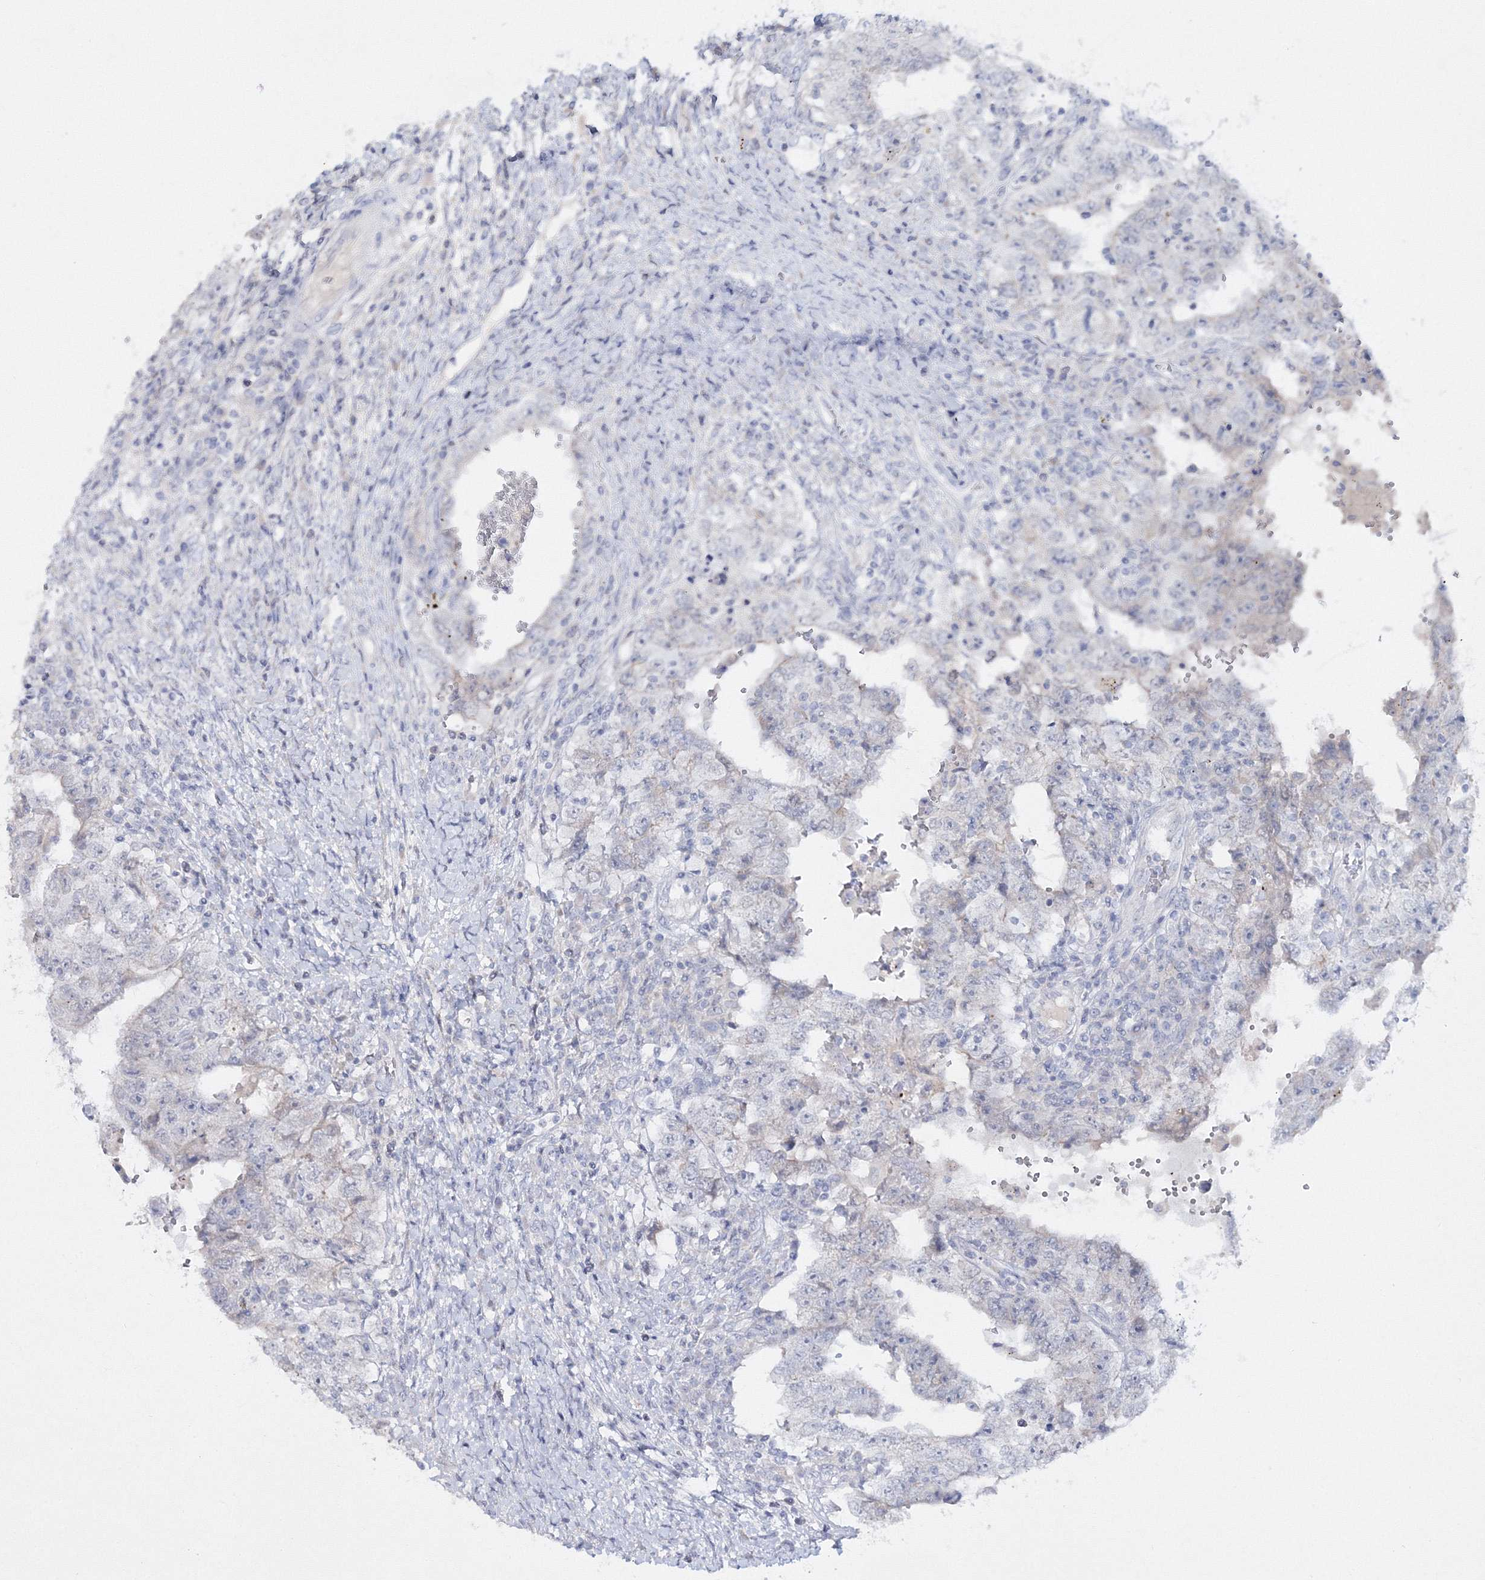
{"staining": {"intensity": "negative", "quantity": "none", "location": "none"}, "tissue": "testis cancer", "cell_type": "Tumor cells", "image_type": "cancer", "snomed": [{"axis": "morphology", "description": "Carcinoma, Embryonal, NOS"}, {"axis": "topography", "description": "Testis"}], "caption": "High power microscopy histopathology image of an immunohistochemistry (IHC) image of testis cancer, revealing no significant staining in tumor cells.", "gene": "NEU4", "patient": {"sex": "male", "age": 26}}